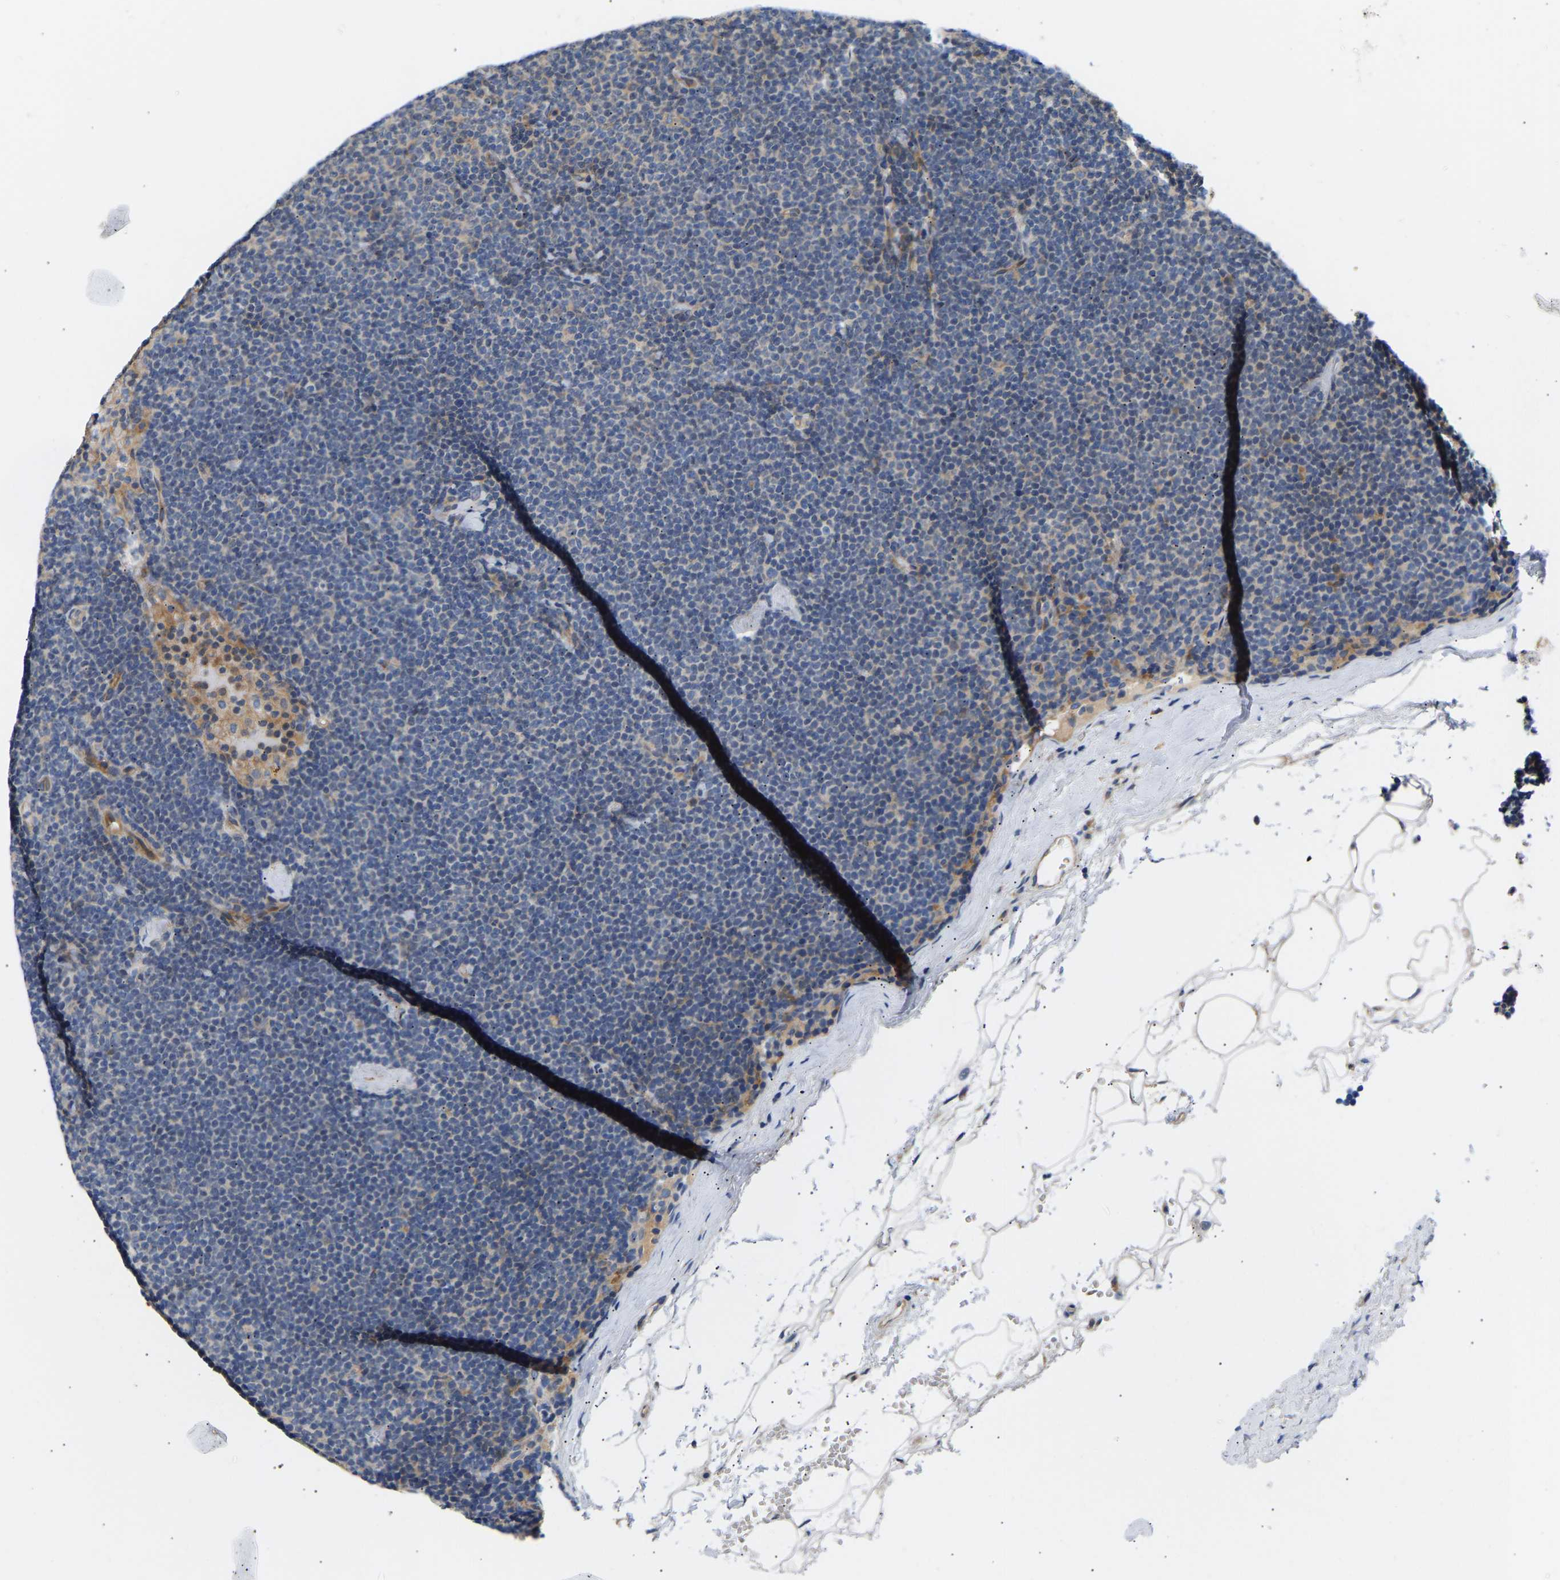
{"staining": {"intensity": "negative", "quantity": "none", "location": "none"}, "tissue": "lymphoma", "cell_type": "Tumor cells", "image_type": "cancer", "snomed": [{"axis": "morphology", "description": "Malignant lymphoma, non-Hodgkin's type, Low grade"}, {"axis": "topography", "description": "Lymph node"}], "caption": "Photomicrograph shows no significant protein expression in tumor cells of low-grade malignant lymphoma, non-Hodgkin's type.", "gene": "AIMP2", "patient": {"sex": "female", "age": 53}}